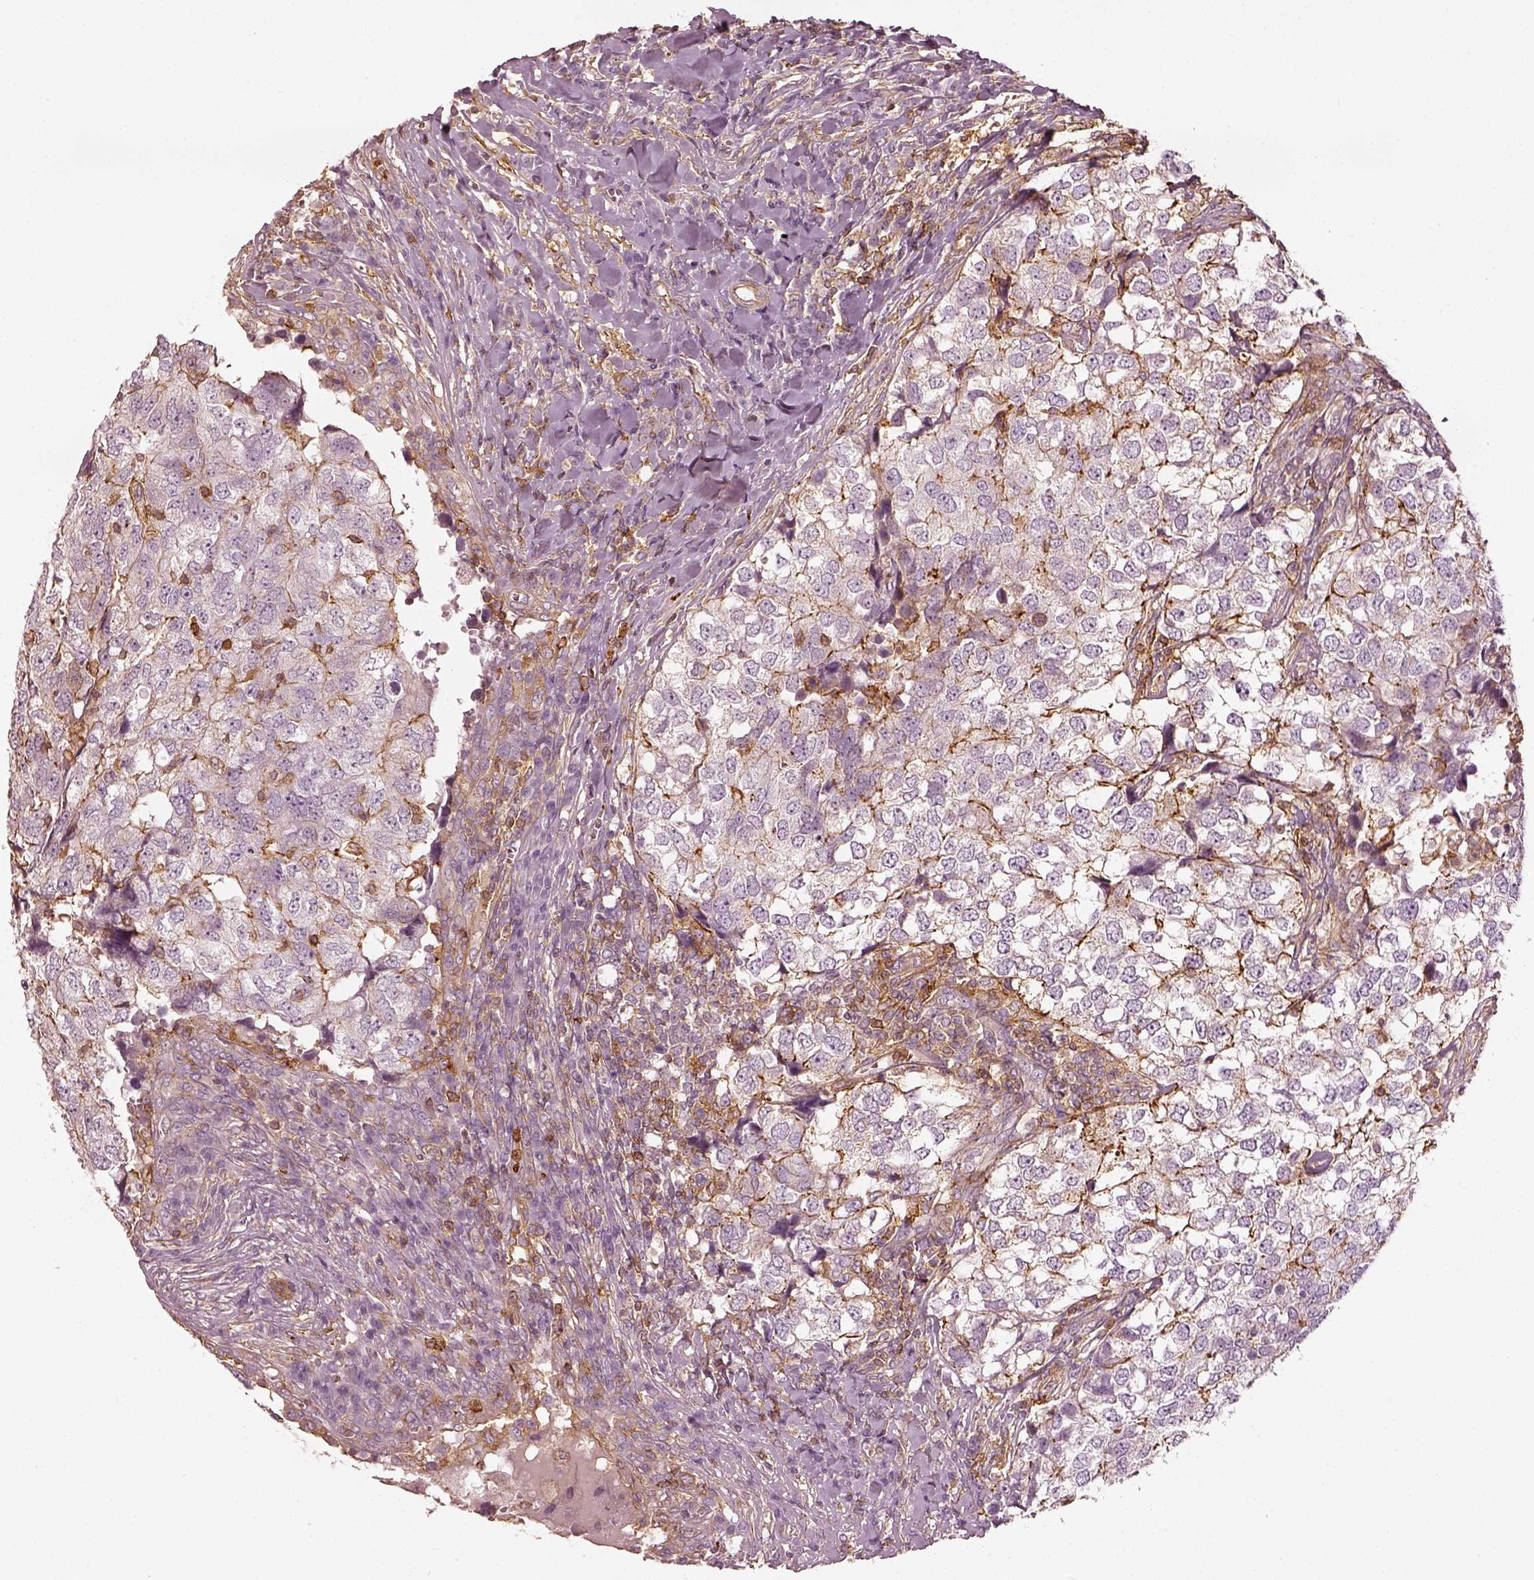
{"staining": {"intensity": "negative", "quantity": "none", "location": "none"}, "tissue": "breast cancer", "cell_type": "Tumor cells", "image_type": "cancer", "snomed": [{"axis": "morphology", "description": "Duct carcinoma"}, {"axis": "topography", "description": "Breast"}], "caption": "An IHC micrograph of breast intraductal carcinoma is shown. There is no staining in tumor cells of breast intraductal carcinoma. (DAB (3,3'-diaminobenzidine) immunohistochemistry (IHC) visualized using brightfield microscopy, high magnification).", "gene": "ZYX", "patient": {"sex": "female", "age": 30}}